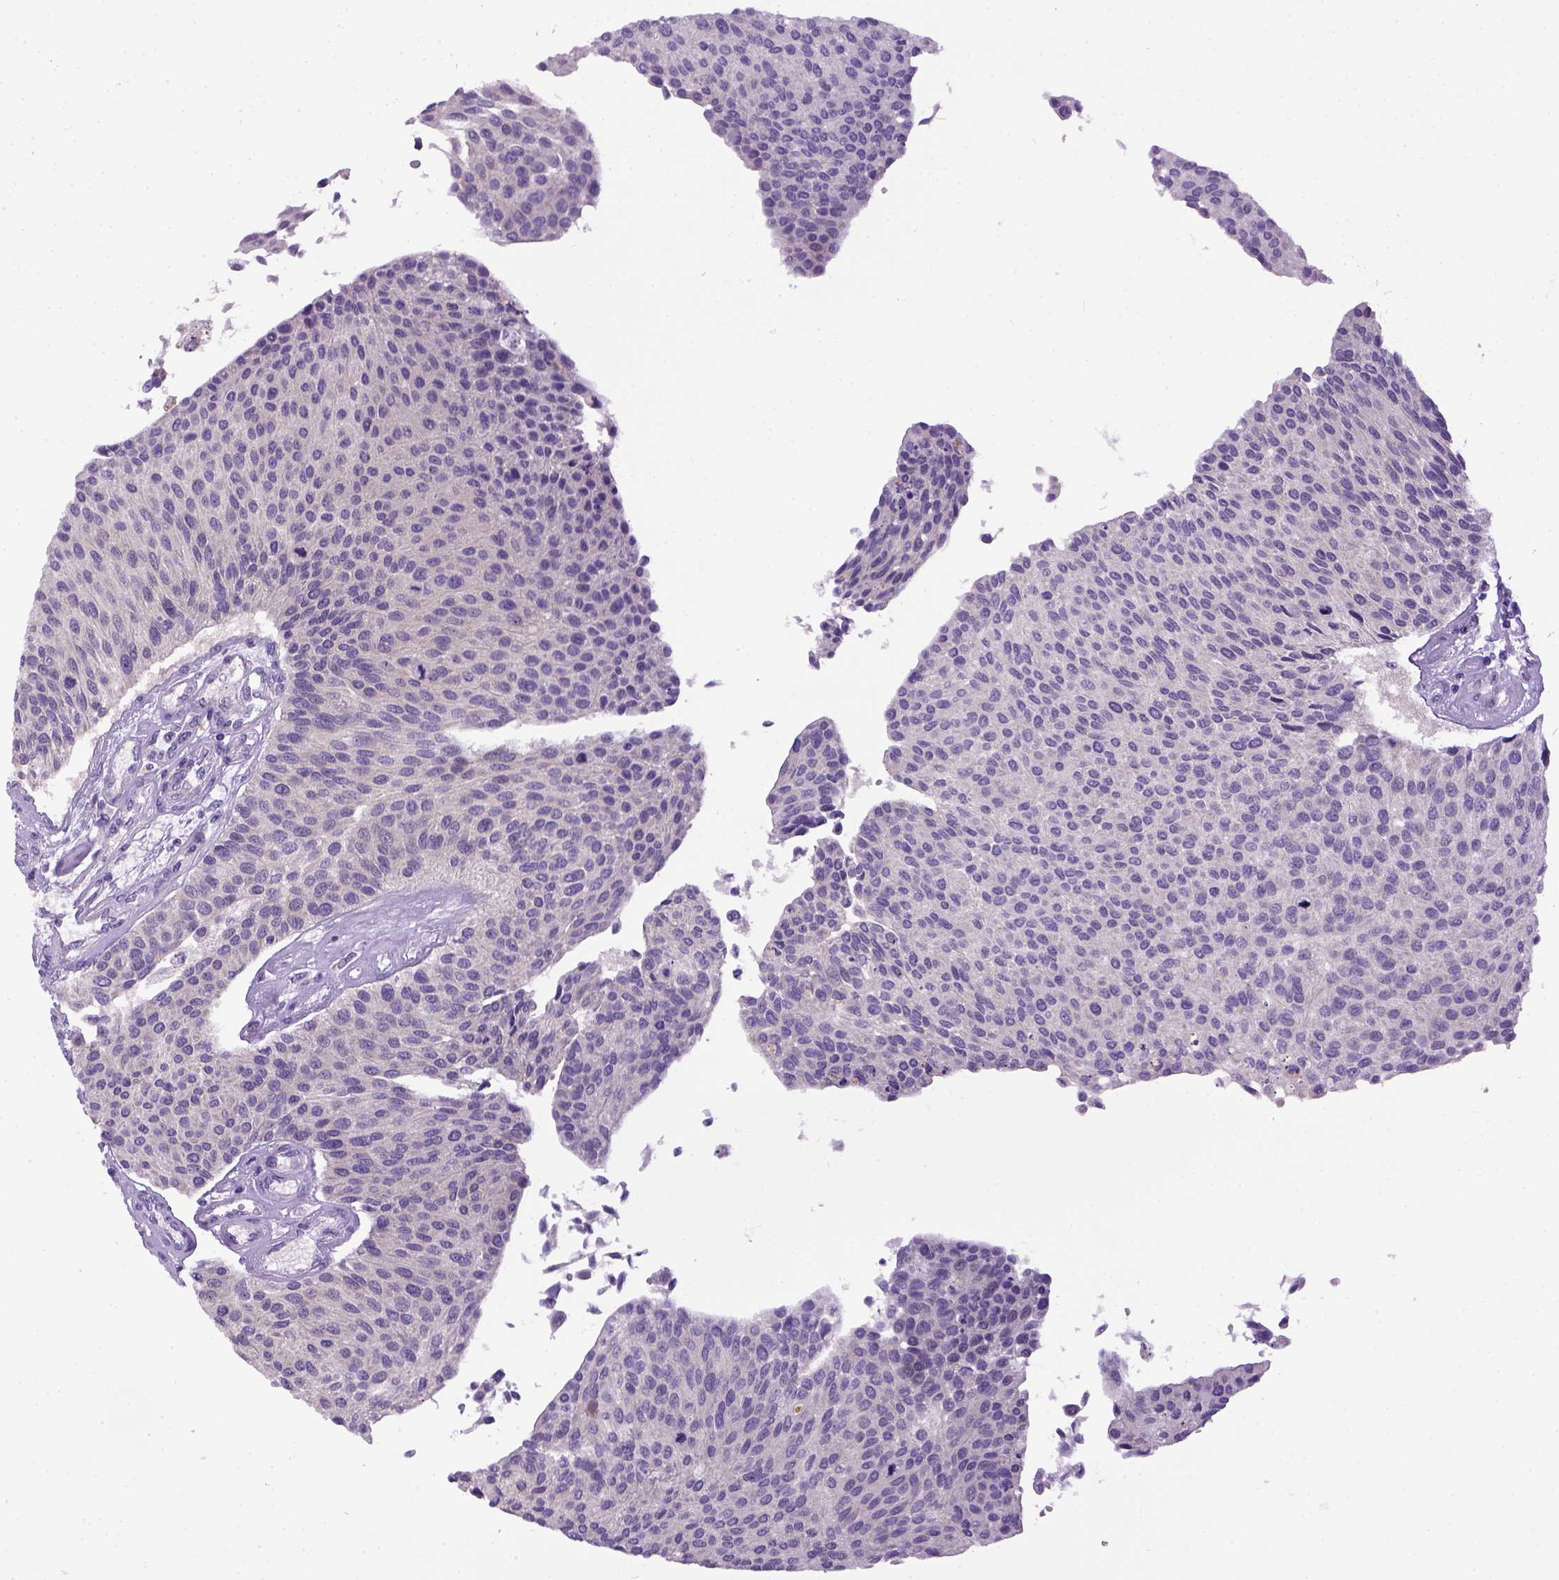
{"staining": {"intensity": "weak", "quantity": "25%-75%", "location": "cytoplasmic/membranous"}, "tissue": "urothelial cancer", "cell_type": "Tumor cells", "image_type": "cancer", "snomed": [{"axis": "morphology", "description": "Urothelial carcinoma, NOS"}, {"axis": "topography", "description": "Urinary bladder"}], "caption": "IHC (DAB) staining of human transitional cell carcinoma demonstrates weak cytoplasmic/membranous protein expression in approximately 25%-75% of tumor cells.", "gene": "NEK5", "patient": {"sex": "male", "age": 55}}